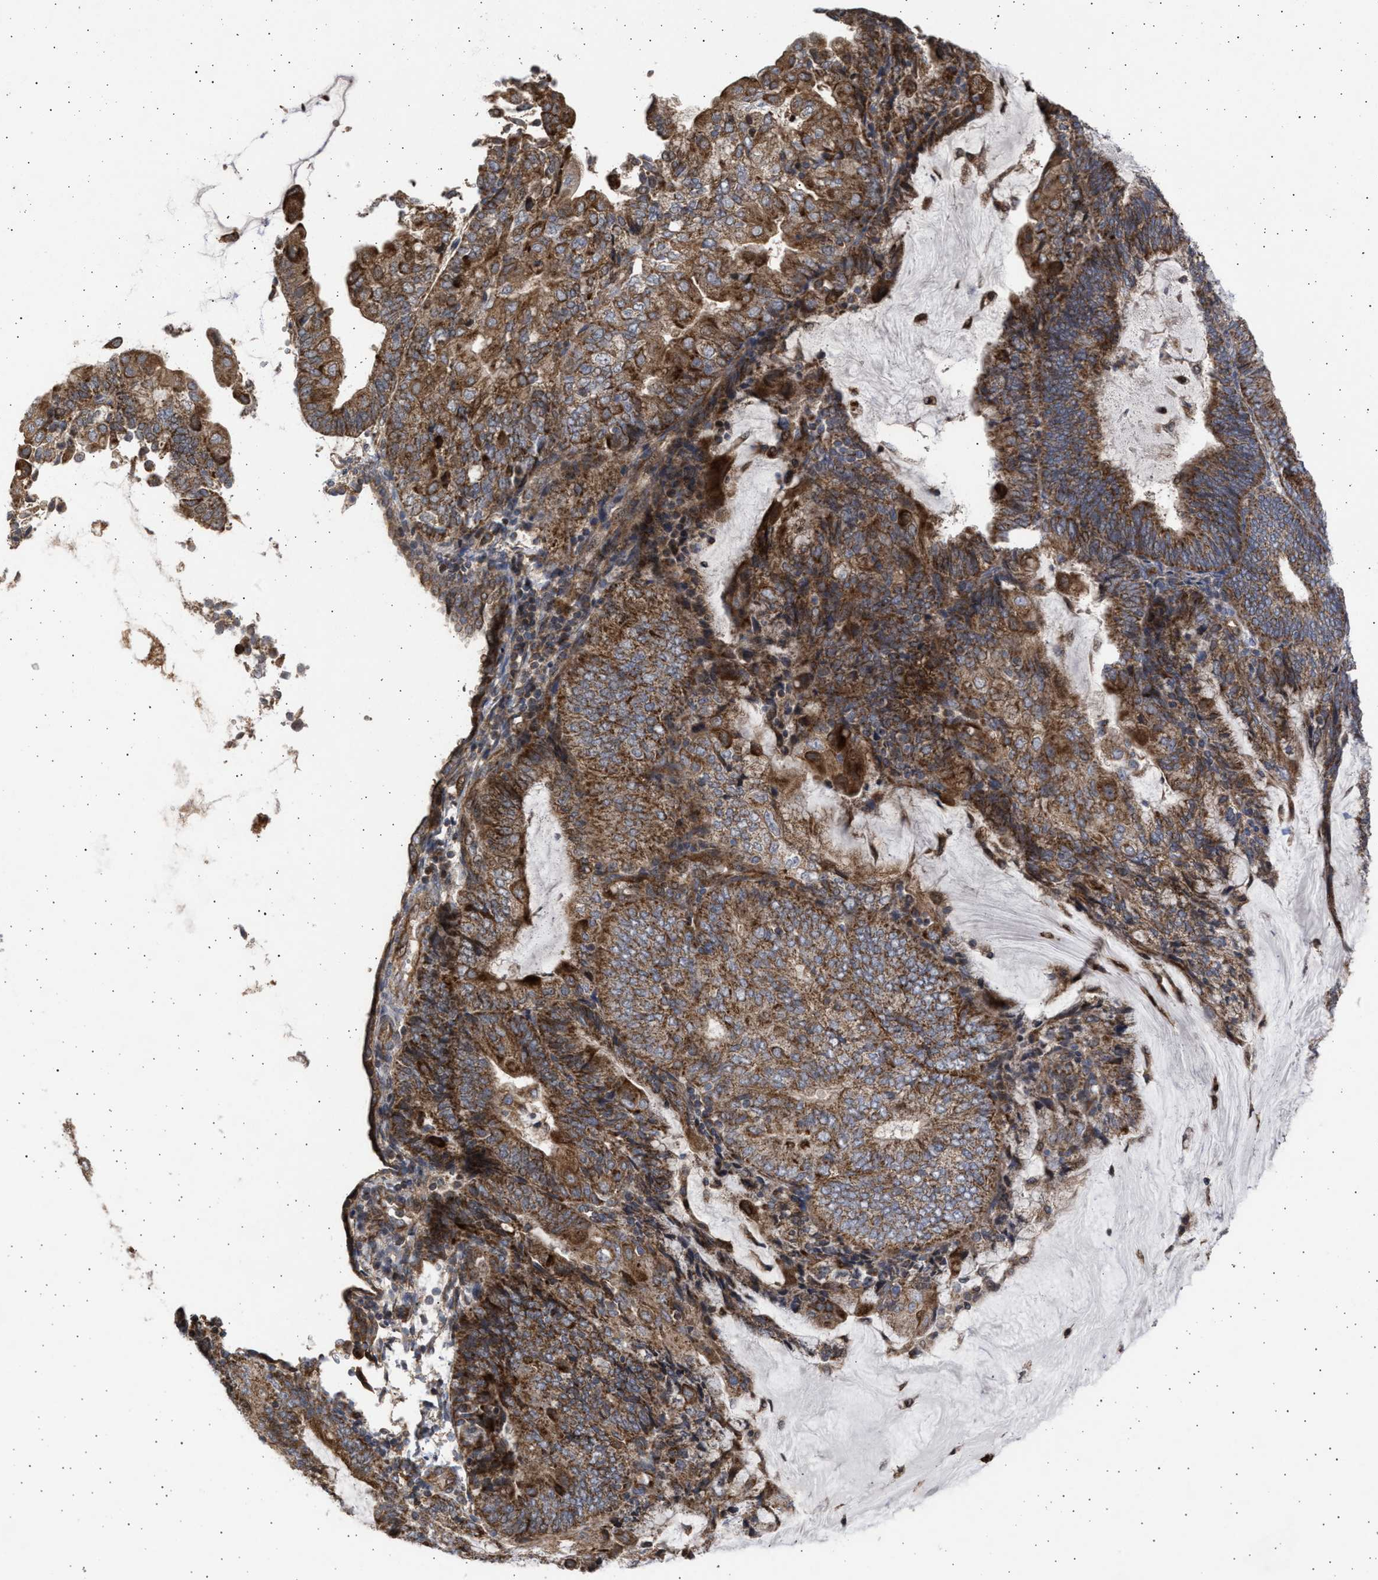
{"staining": {"intensity": "strong", "quantity": ">75%", "location": "cytoplasmic/membranous"}, "tissue": "endometrial cancer", "cell_type": "Tumor cells", "image_type": "cancer", "snomed": [{"axis": "morphology", "description": "Adenocarcinoma, NOS"}, {"axis": "topography", "description": "Endometrium"}], "caption": "Immunohistochemical staining of endometrial cancer reveals high levels of strong cytoplasmic/membranous positivity in about >75% of tumor cells.", "gene": "TTC19", "patient": {"sex": "female", "age": 81}}